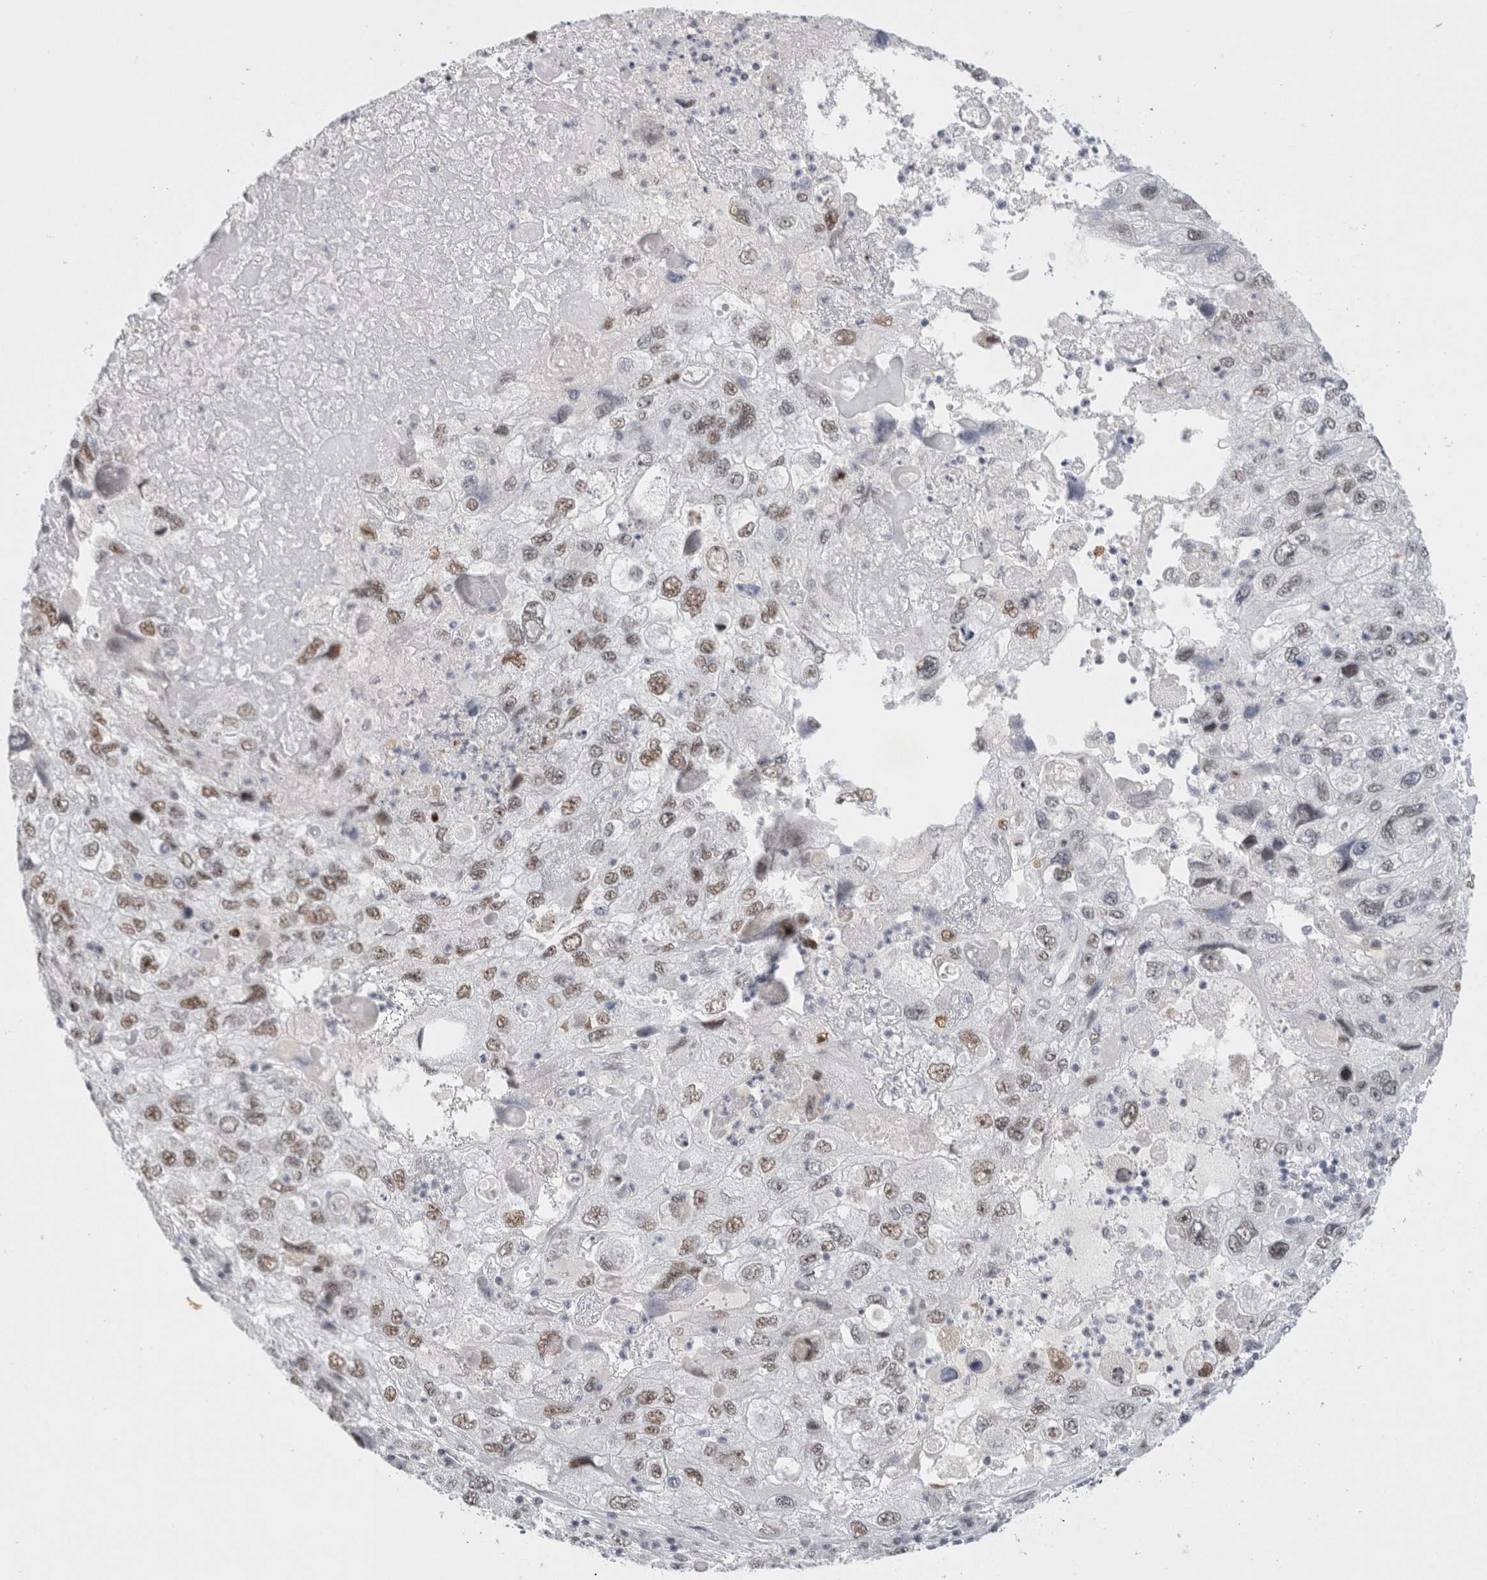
{"staining": {"intensity": "moderate", "quantity": ">75%", "location": "nuclear"}, "tissue": "endometrial cancer", "cell_type": "Tumor cells", "image_type": "cancer", "snomed": [{"axis": "morphology", "description": "Adenocarcinoma, NOS"}, {"axis": "topography", "description": "Endometrium"}], "caption": "The histopathology image displays staining of endometrial cancer (adenocarcinoma), revealing moderate nuclear protein positivity (brown color) within tumor cells. The staining was performed using DAB (3,3'-diaminobenzidine), with brown indicating positive protein expression. Nuclei are stained blue with hematoxylin.", "gene": "COPS7A", "patient": {"sex": "female", "age": 49}}